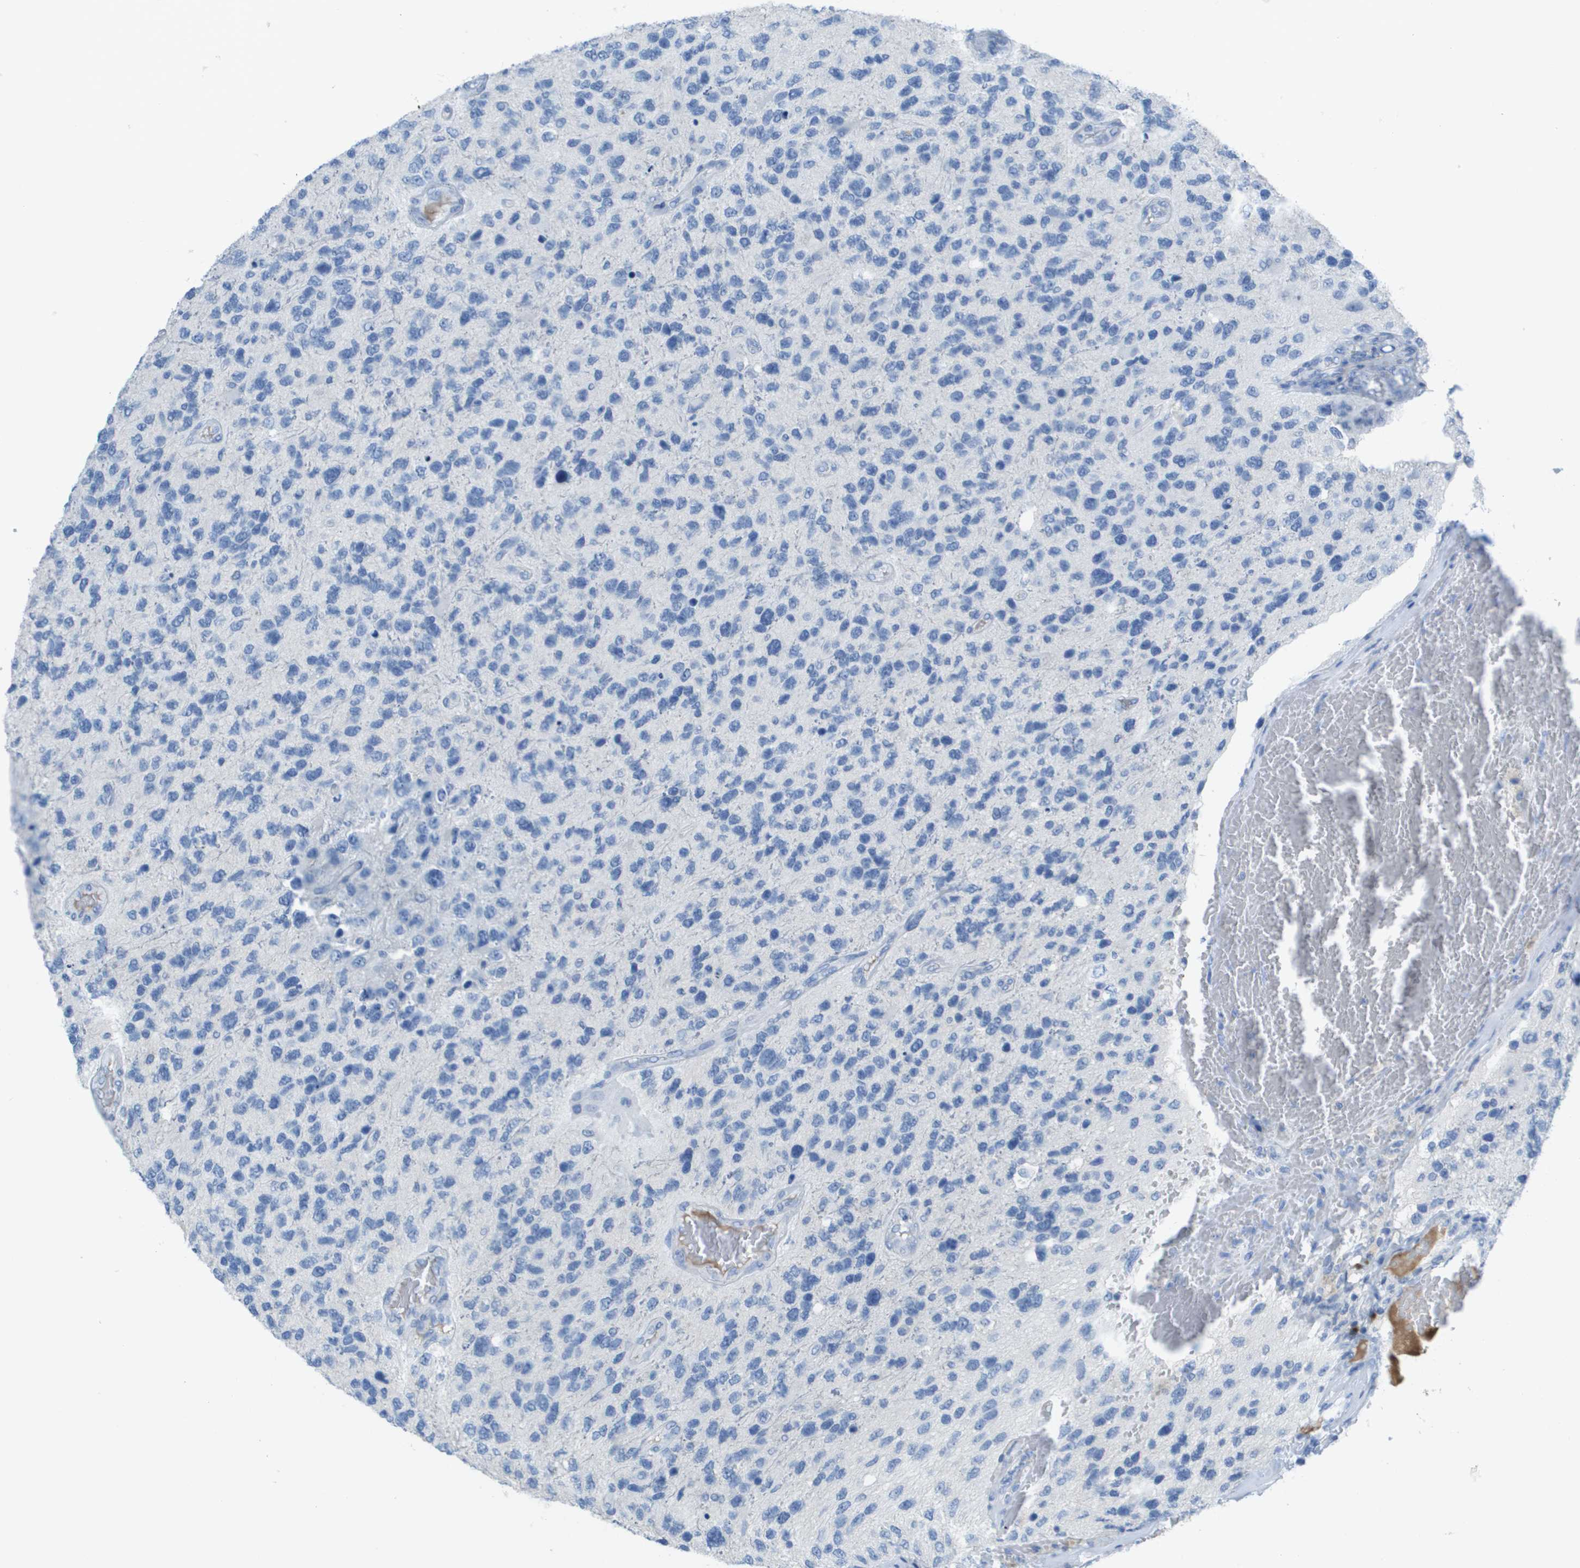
{"staining": {"intensity": "negative", "quantity": "none", "location": "none"}, "tissue": "glioma", "cell_type": "Tumor cells", "image_type": "cancer", "snomed": [{"axis": "morphology", "description": "Glioma, malignant, High grade"}, {"axis": "topography", "description": "Brain"}], "caption": "The histopathology image demonstrates no staining of tumor cells in glioma.", "gene": "GPR18", "patient": {"sex": "female", "age": 58}}